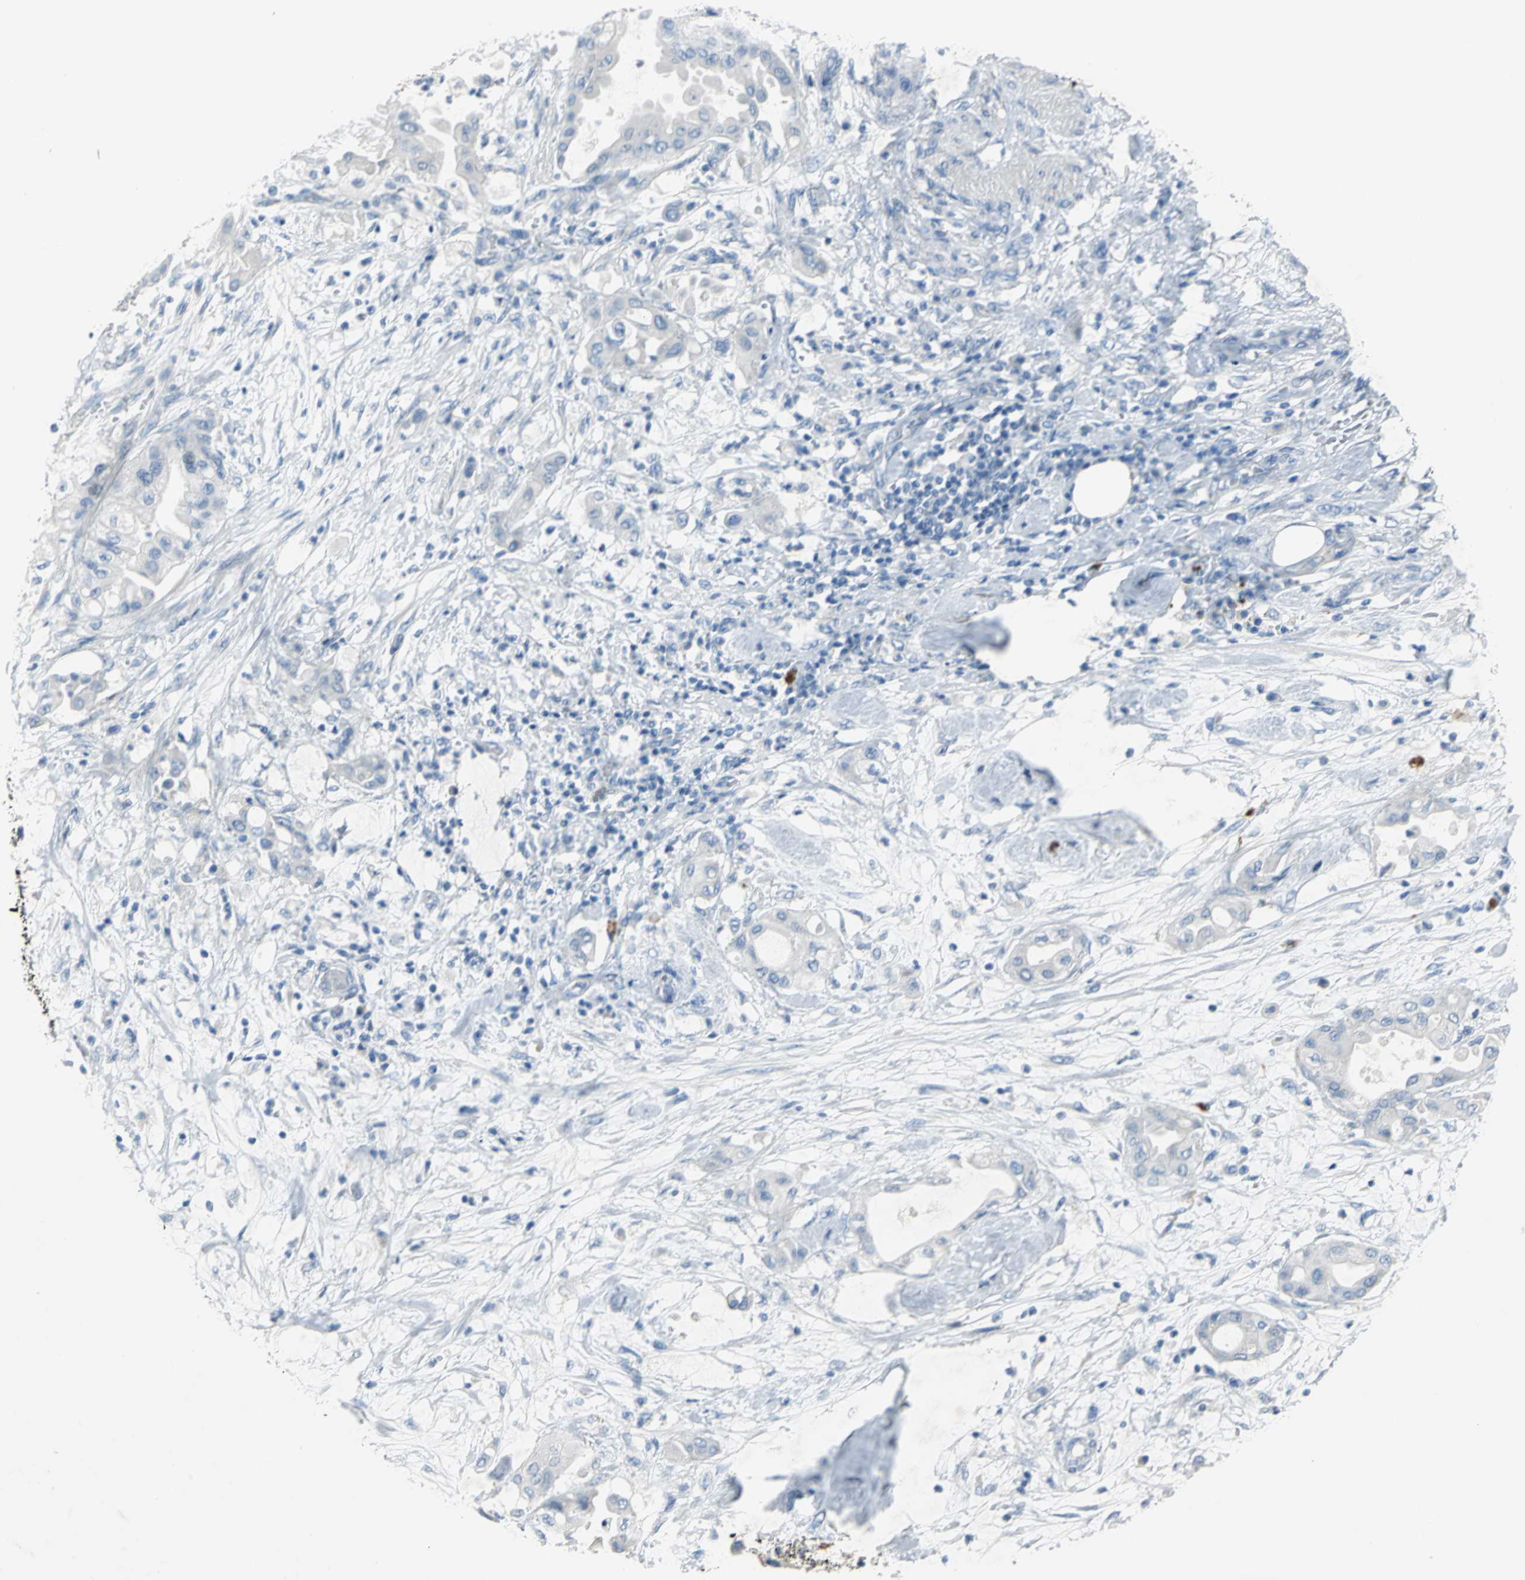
{"staining": {"intensity": "negative", "quantity": "none", "location": "none"}, "tissue": "pancreatic cancer", "cell_type": "Tumor cells", "image_type": "cancer", "snomed": [{"axis": "morphology", "description": "Adenocarcinoma, NOS"}, {"axis": "morphology", "description": "Adenocarcinoma, metastatic, NOS"}, {"axis": "topography", "description": "Lymph node"}, {"axis": "topography", "description": "Pancreas"}, {"axis": "topography", "description": "Duodenum"}], "caption": "Protein analysis of metastatic adenocarcinoma (pancreatic) displays no significant expression in tumor cells.", "gene": "PTGDS", "patient": {"sex": "female", "age": 64}}